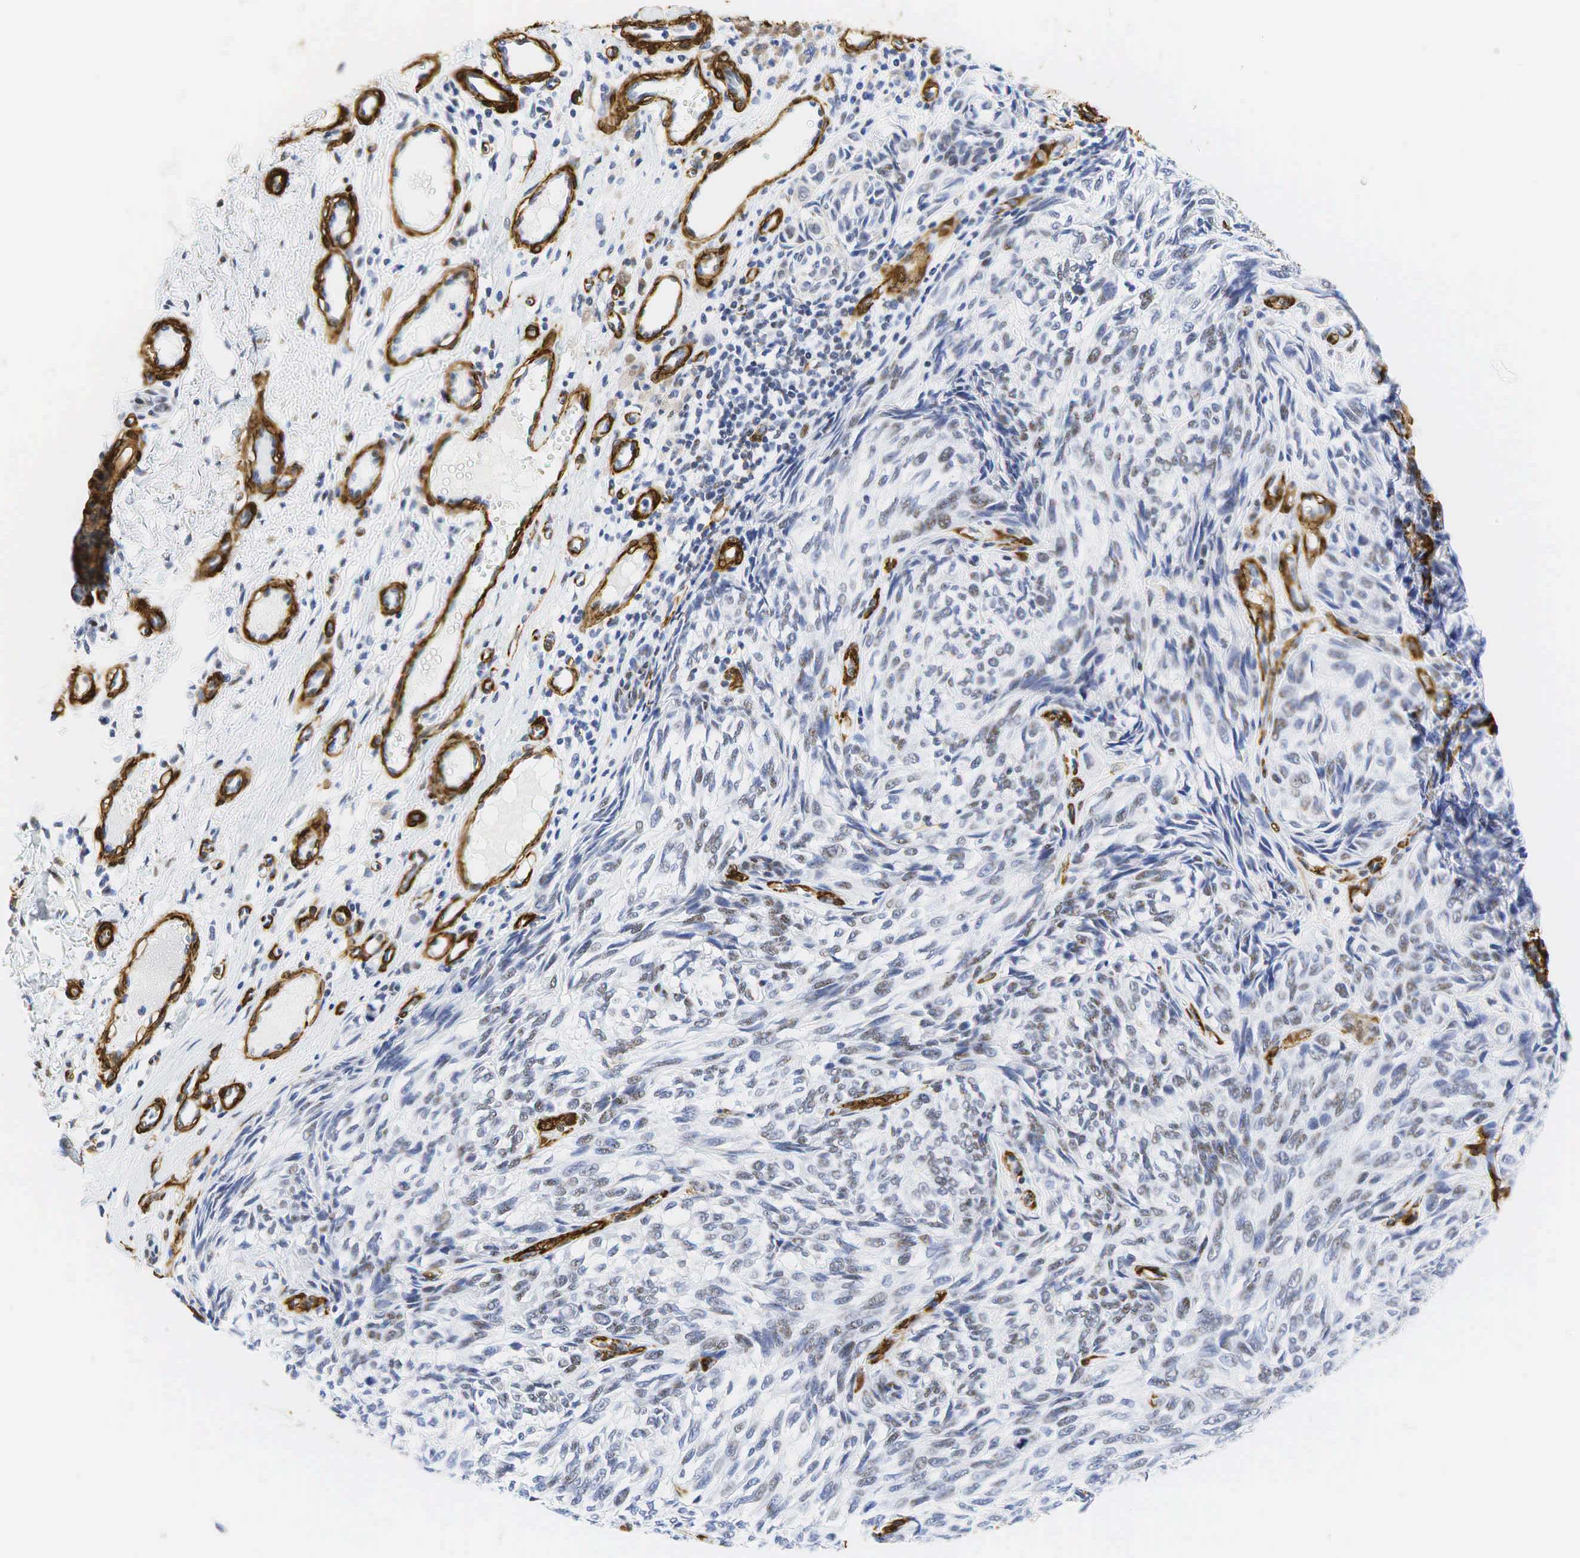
{"staining": {"intensity": "weak", "quantity": "25%-75%", "location": "nuclear"}, "tissue": "melanoma", "cell_type": "Tumor cells", "image_type": "cancer", "snomed": [{"axis": "morphology", "description": "Malignant melanoma, NOS"}, {"axis": "topography", "description": "Skin"}], "caption": "Weak nuclear positivity for a protein is seen in about 25%-75% of tumor cells of melanoma using immunohistochemistry (IHC).", "gene": "ACTA2", "patient": {"sex": "male", "age": 51}}